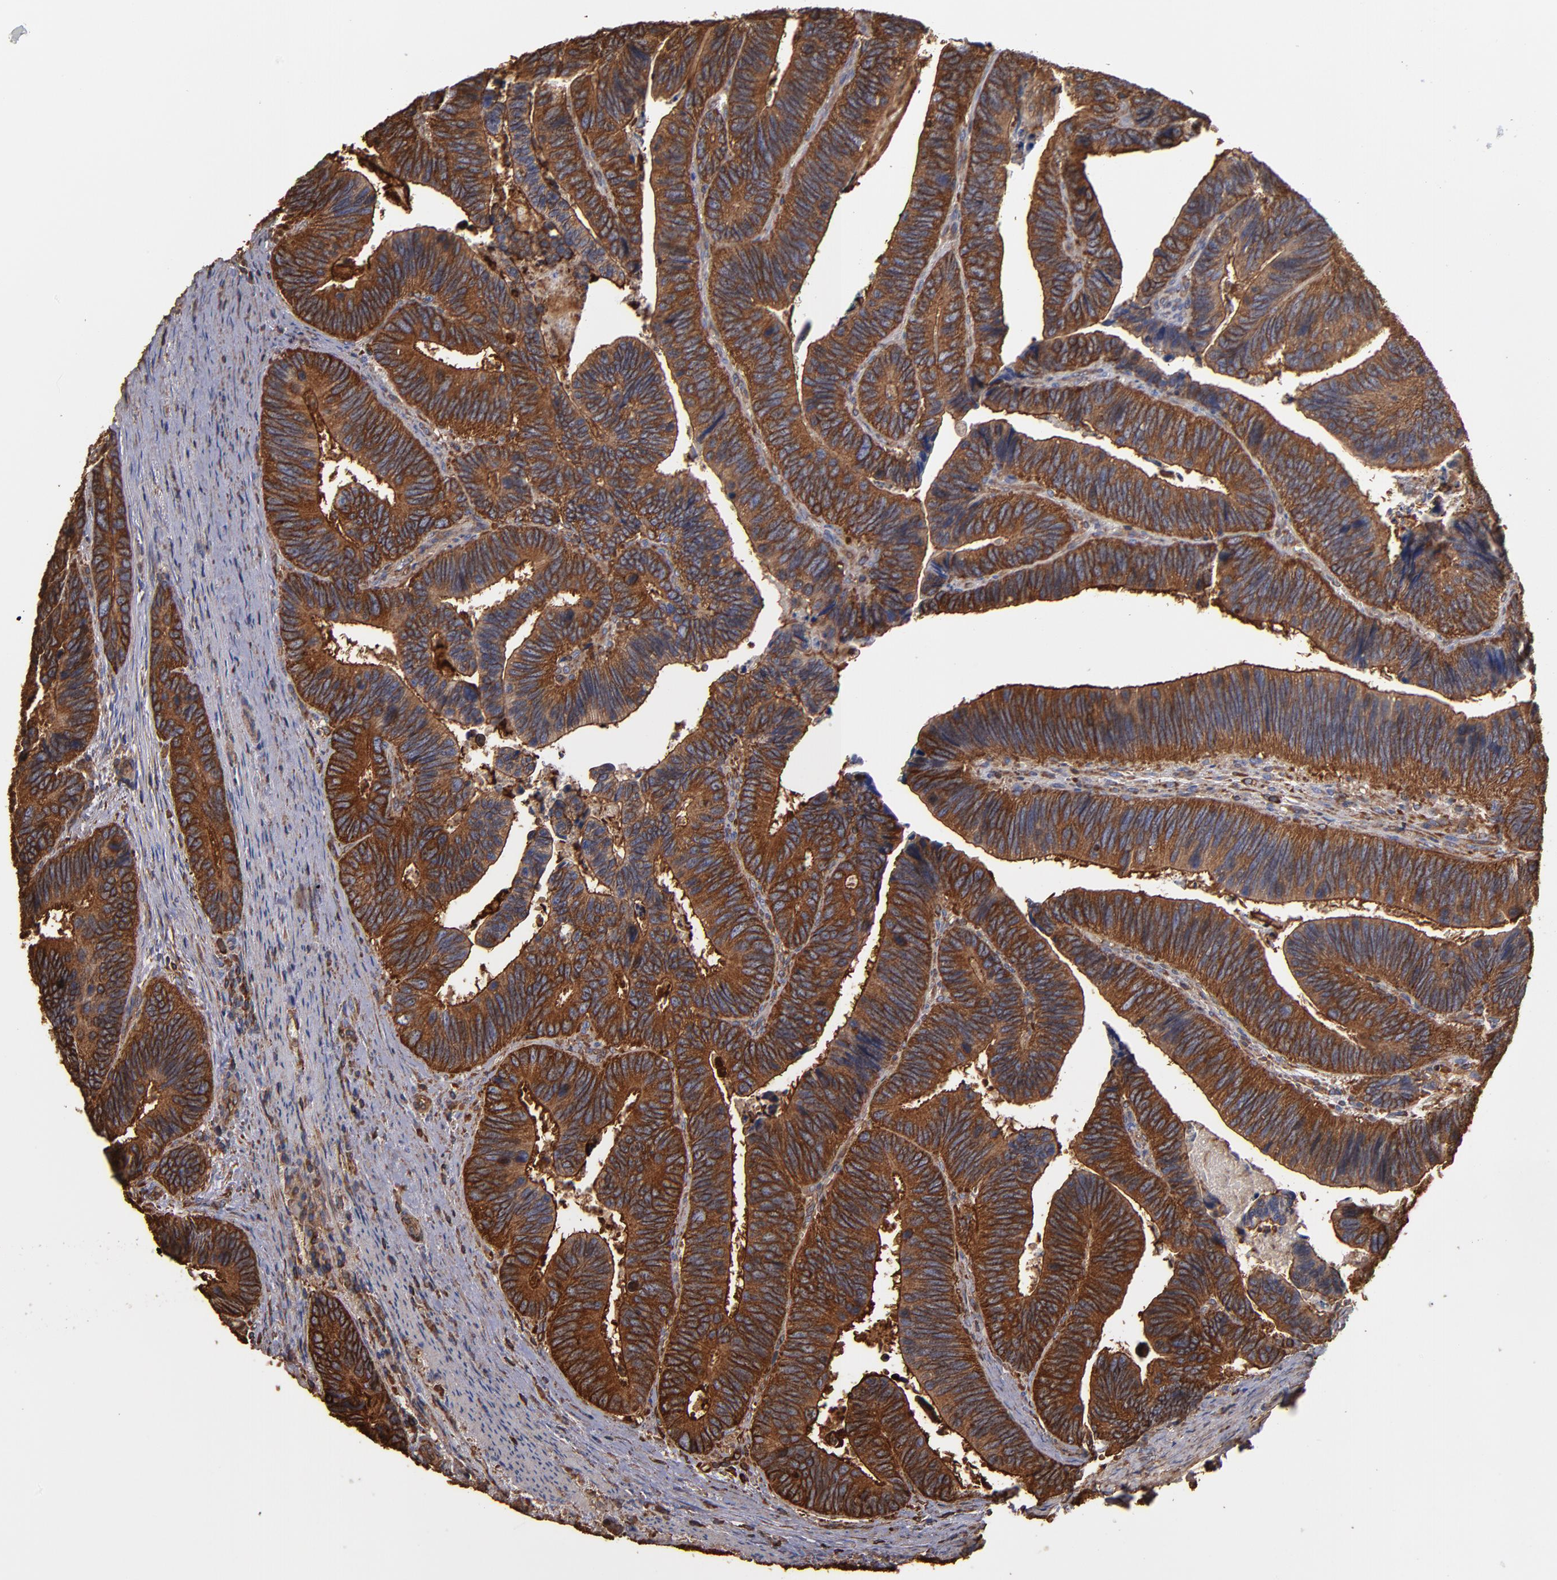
{"staining": {"intensity": "strong", "quantity": ">75%", "location": "cytoplasmic/membranous"}, "tissue": "colorectal cancer", "cell_type": "Tumor cells", "image_type": "cancer", "snomed": [{"axis": "morphology", "description": "Adenocarcinoma, NOS"}, {"axis": "topography", "description": "Colon"}], "caption": "Colorectal adenocarcinoma was stained to show a protein in brown. There is high levels of strong cytoplasmic/membranous expression in approximately >75% of tumor cells.", "gene": "ACTN4", "patient": {"sex": "male", "age": 72}}